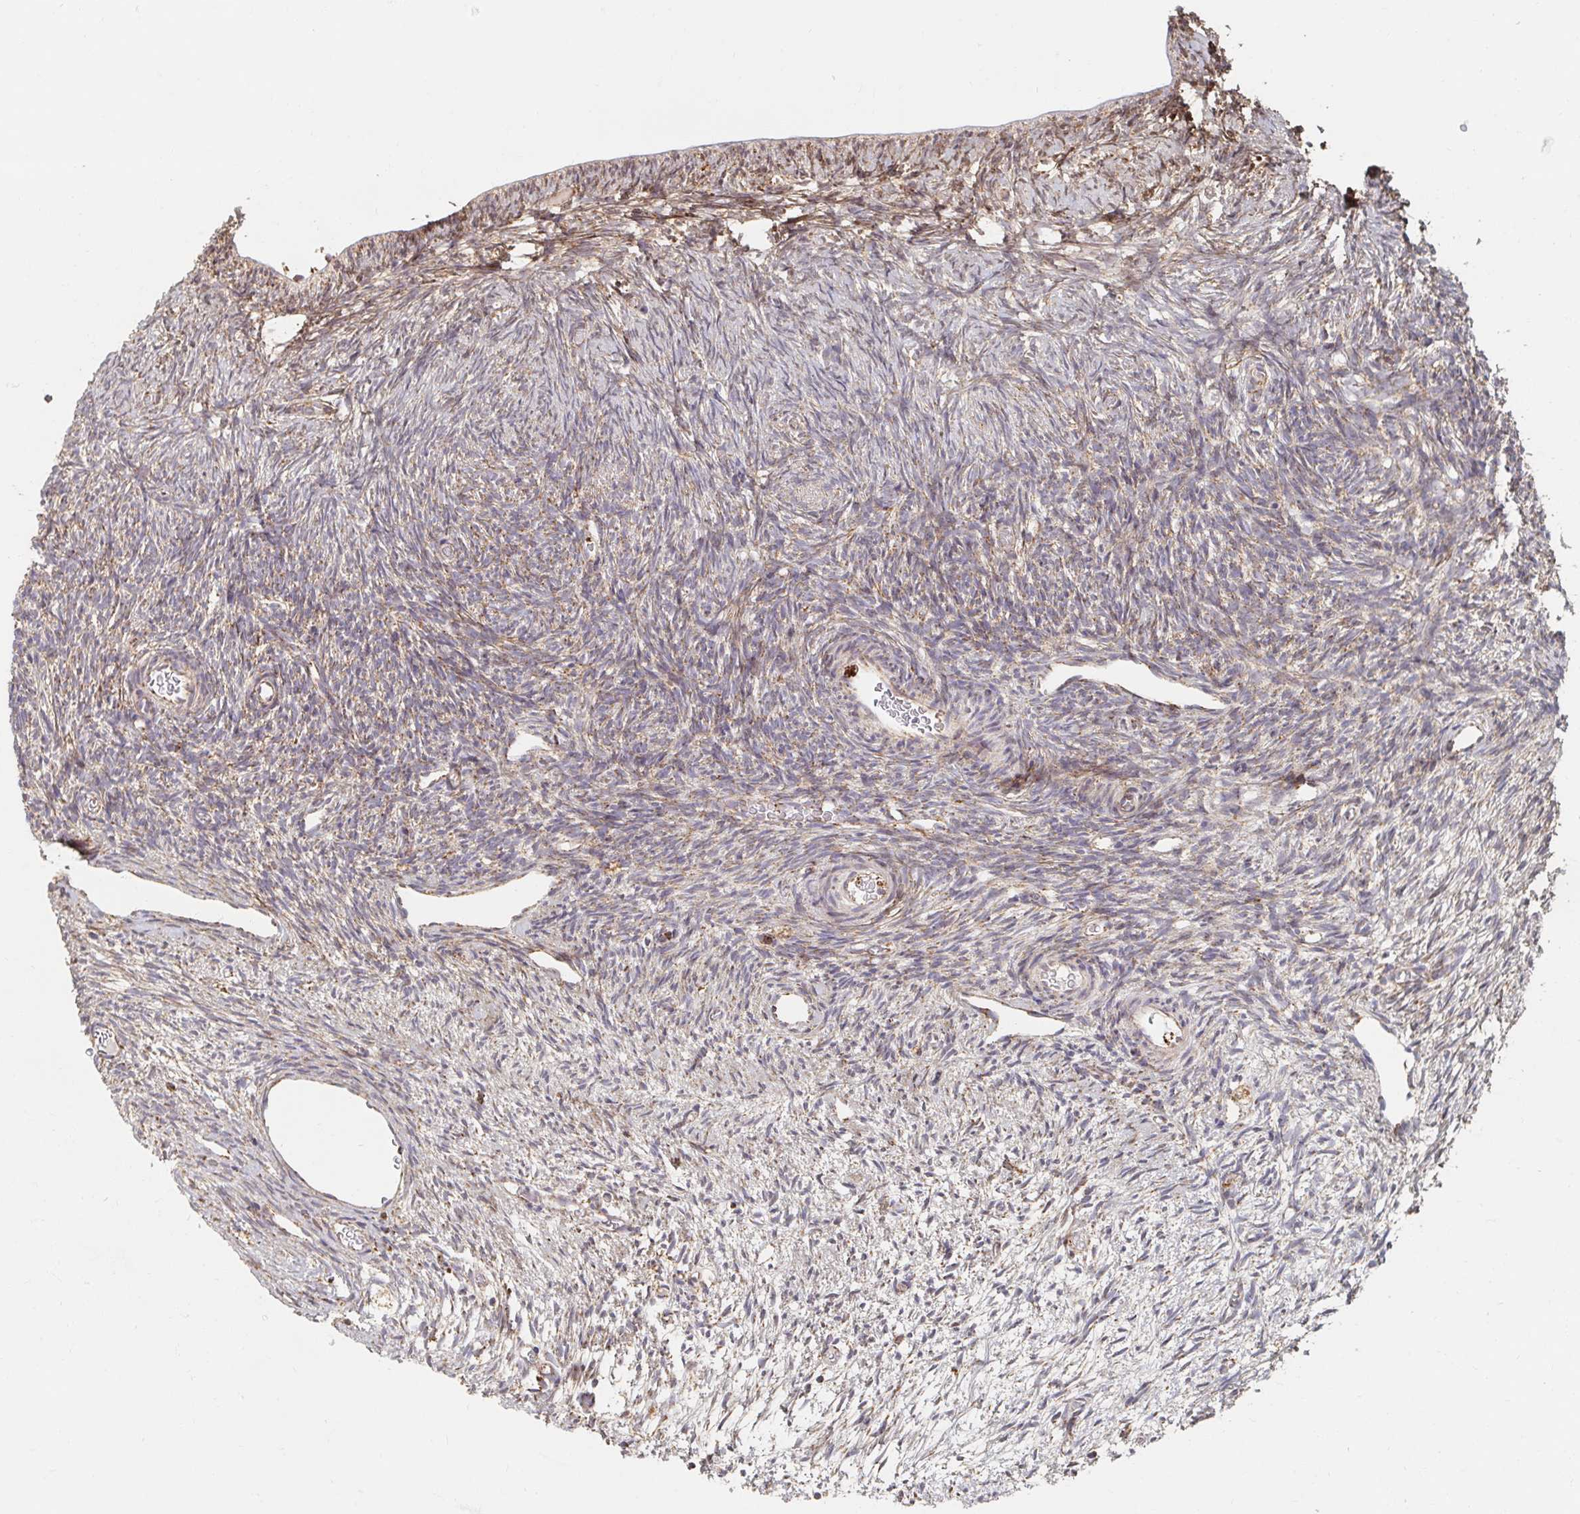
{"staining": {"intensity": "weak", "quantity": "25%-75%", "location": "cytoplasmic/membranous"}, "tissue": "ovary", "cell_type": "Ovarian stroma cells", "image_type": "normal", "snomed": [{"axis": "morphology", "description": "Normal tissue, NOS"}, {"axis": "topography", "description": "Ovary"}], "caption": "Ovary stained with DAB (3,3'-diaminobenzidine) IHC exhibits low levels of weak cytoplasmic/membranous positivity in about 25%-75% of ovarian stroma cells. Nuclei are stained in blue.", "gene": "MAVS", "patient": {"sex": "female", "age": 39}}